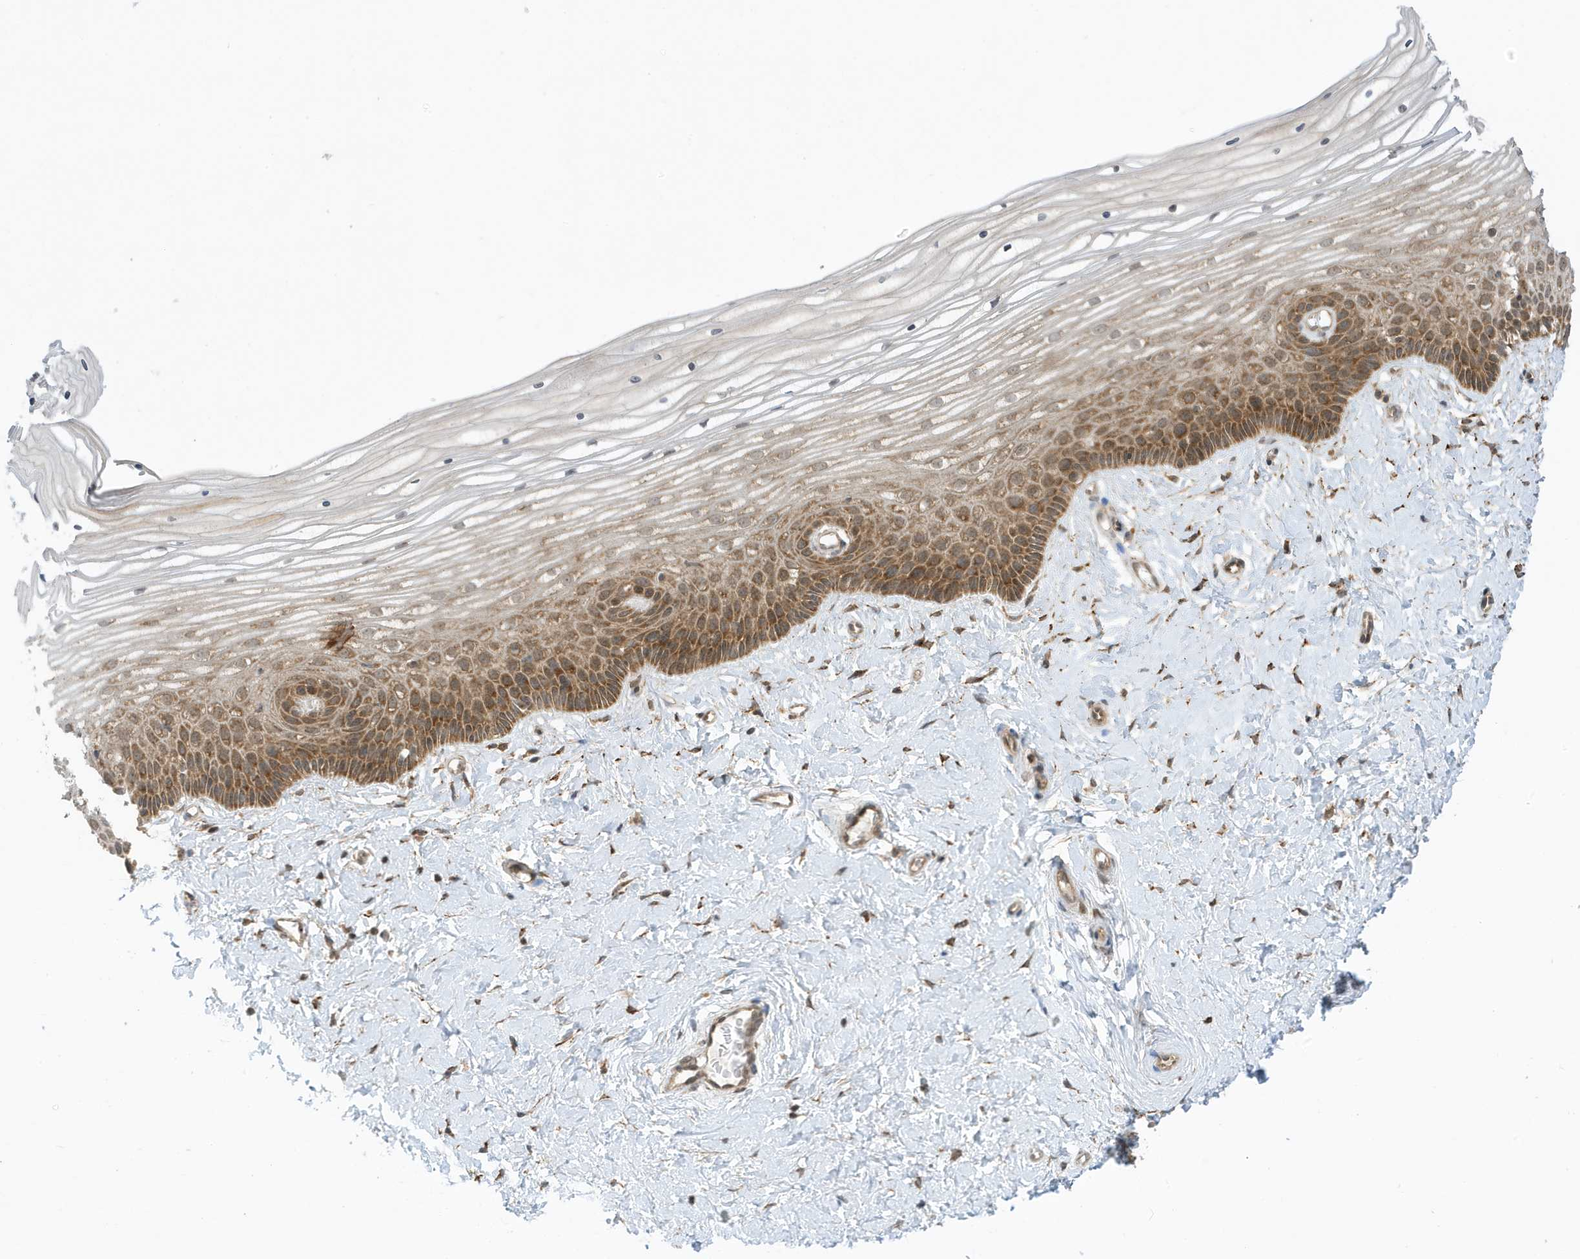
{"staining": {"intensity": "moderate", "quantity": "25%-75%", "location": "cytoplasmic/membranous"}, "tissue": "vagina", "cell_type": "Squamous epithelial cells", "image_type": "normal", "snomed": [{"axis": "morphology", "description": "Normal tissue, NOS"}, {"axis": "topography", "description": "Vagina"}, {"axis": "topography", "description": "Cervix"}], "caption": "Vagina stained with a brown dye displays moderate cytoplasmic/membranous positive staining in about 25%-75% of squamous epithelial cells.", "gene": "DHX36", "patient": {"sex": "female", "age": 40}}